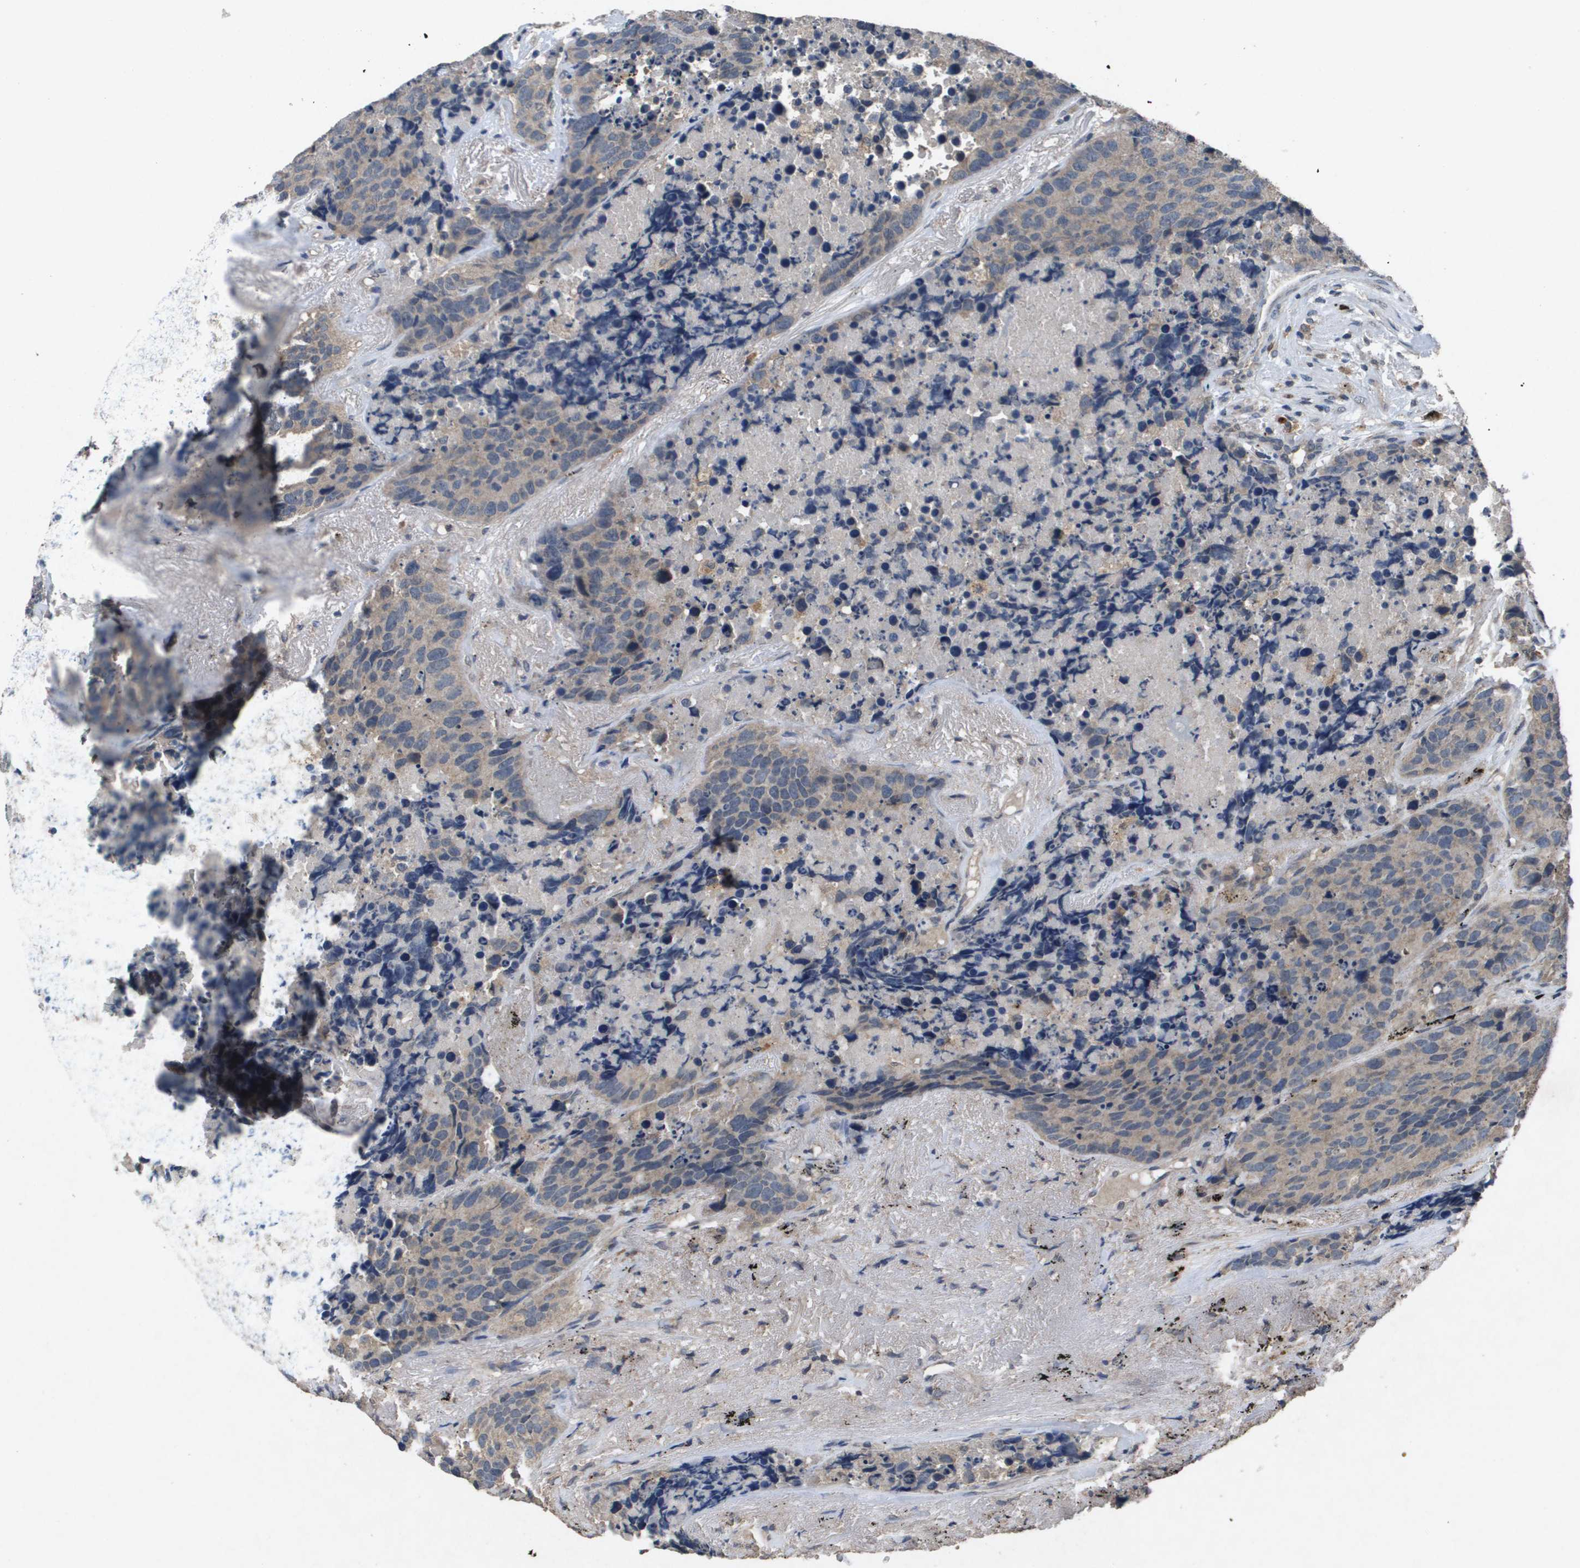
{"staining": {"intensity": "weak", "quantity": "<25%", "location": "cytoplasmic/membranous"}, "tissue": "carcinoid", "cell_type": "Tumor cells", "image_type": "cancer", "snomed": [{"axis": "morphology", "description": "Carcinoid, malignant, NOS"}, {"axis": "topography", "description": "Lung"}], "caption": "This photomicrograph is of carcinoid (malignant) stained with immunohistochemistry to label a protein in brown with the nuclei are counter-stained blue. There is no expression in tumor cells. Brightfield microscopy of IHC stained with DAB (brown) and hematoxylin (blue), captured at high magnification.", "gene": "PROC", "patient": {"sex": "male", "age": 60}}